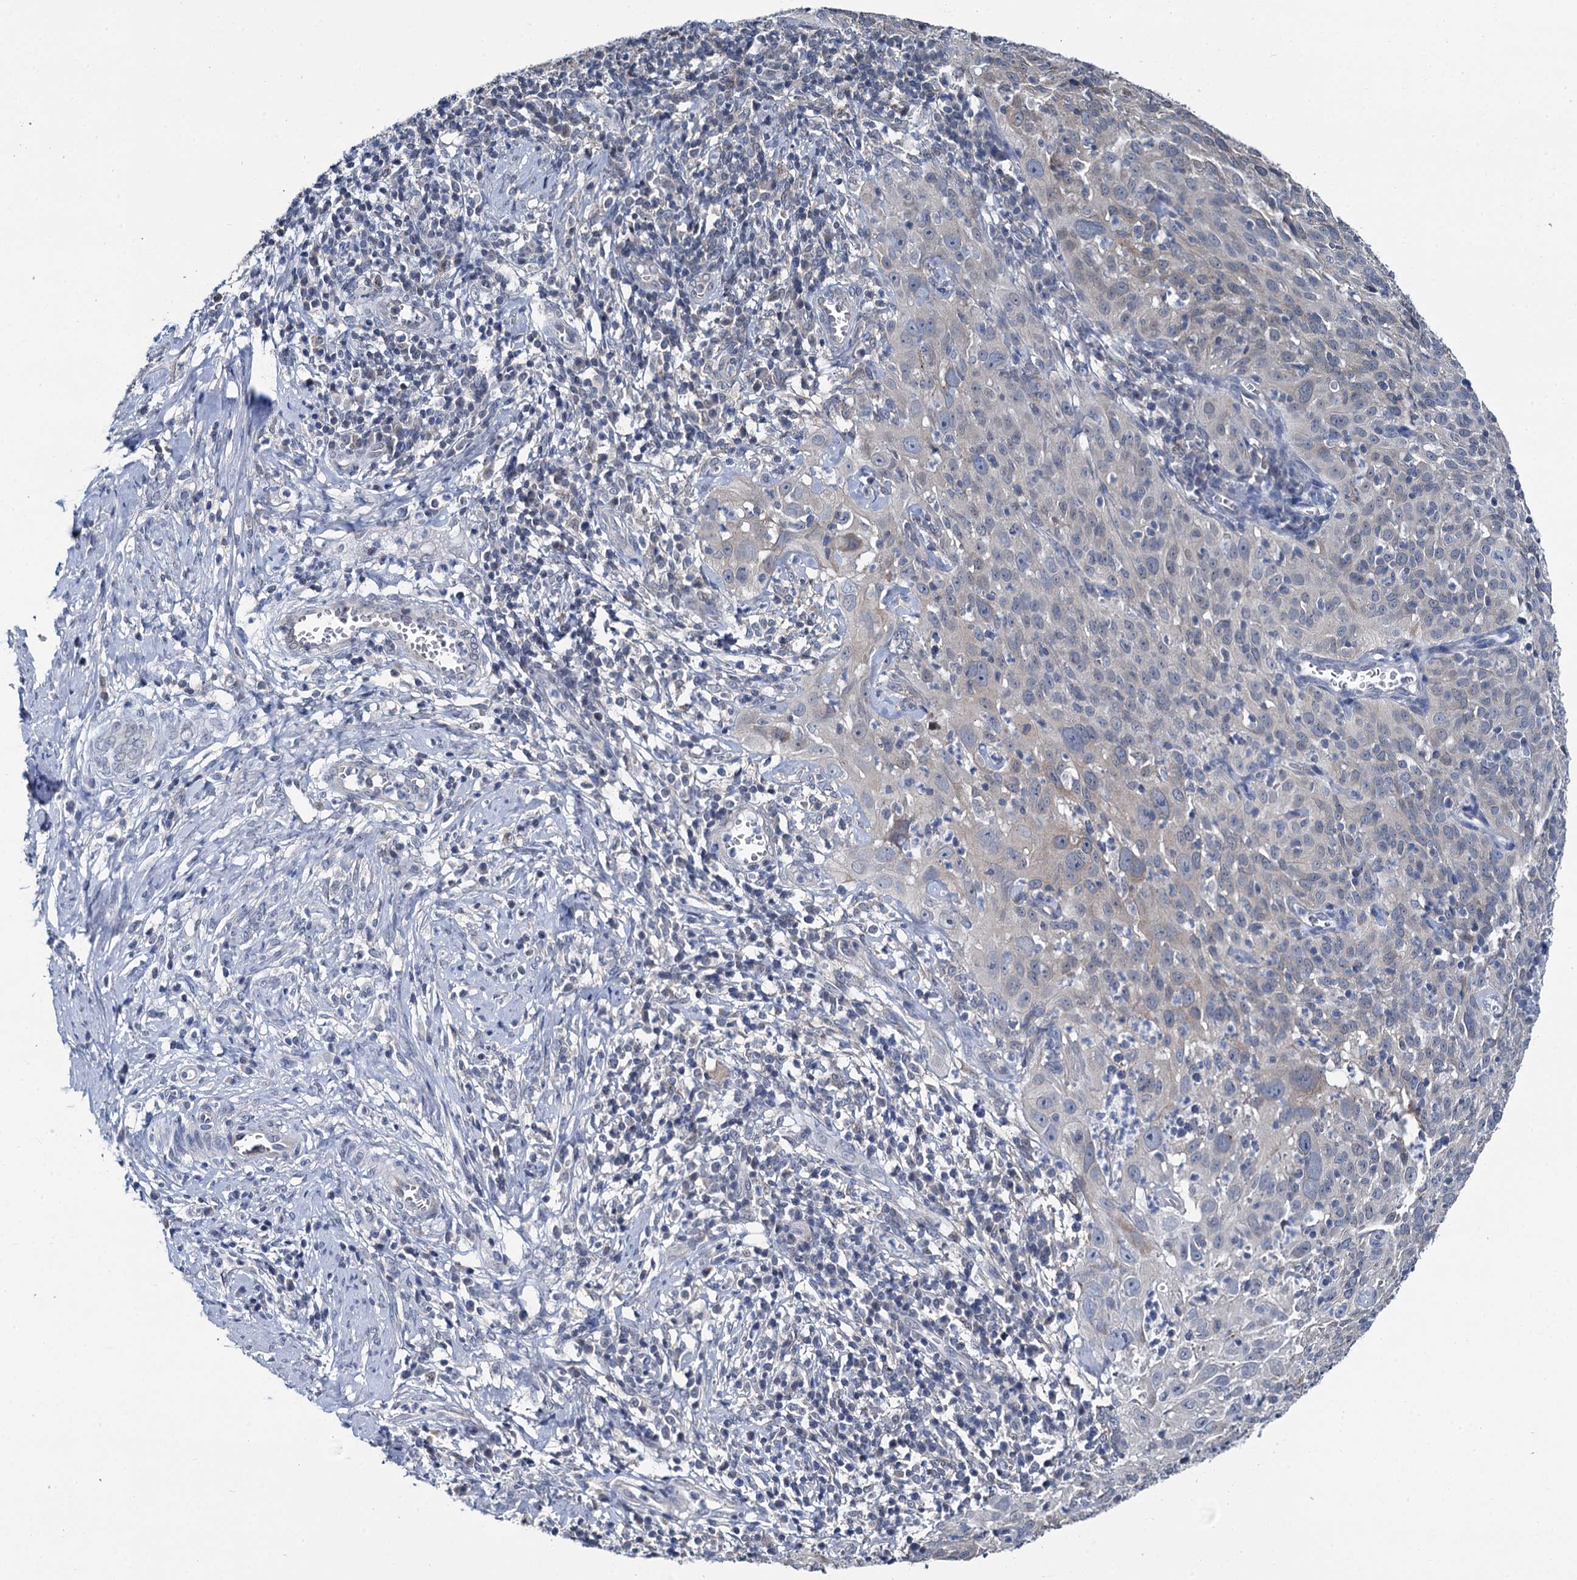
{"staining": {"intensity": "negative", "quantity": "none", "location": "none"}, "tissue": "cervical cancer", "cell_type": "Tumor cells", "image_type": "cancer", "snomed": [{"axis": "morphology", "description": "Squamous cell carcinoma, NOS"}, {"axis": "topography", "description": "Cervix"}], "caption": "IHC image of cervical squamous cell carcinoma stained for a protein (brown), which shows no positivity in tumor cells.", "gene": "MIOX", "patient": {"sex": "female", "age": 31}}